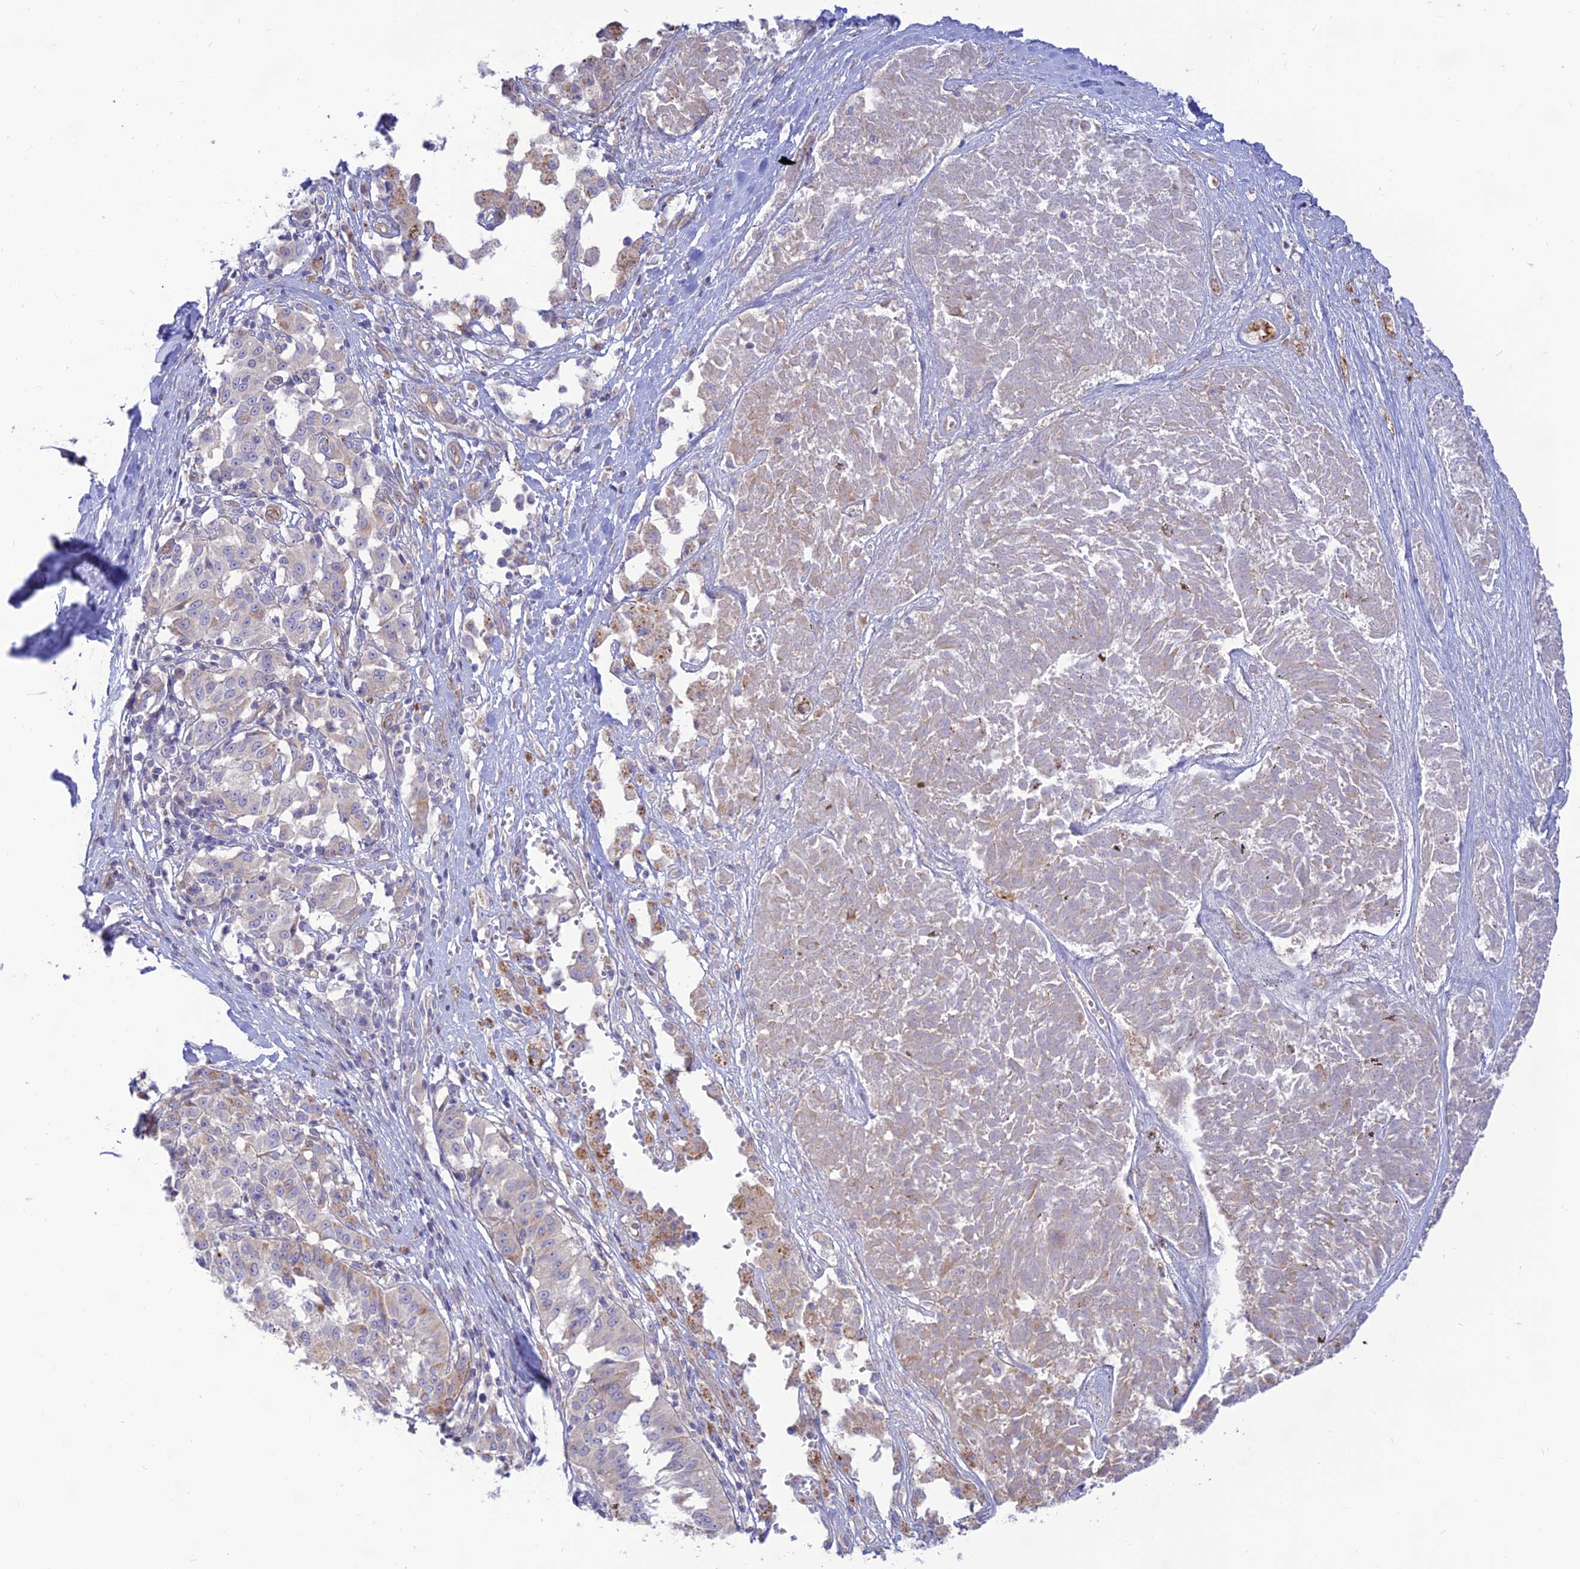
{"staining": {"intensity": "weak", "quantity": "<25%", "location": "cytoplasmic/membranous"}, "tissue": "melanoma", "cell_type": "Tumor cells", "image_type": "cancer", "snomed": [{"axis": "morphology", "description": "Malignant melanoma, NOS"}, {"axis": "topography", "description": "Skin"}], "caption": "Micrograph shows no significant protein staining in tumor cells of melanoma.", "gene": "KCNAB1", "patient": {"sex": "female", "age": 72}}